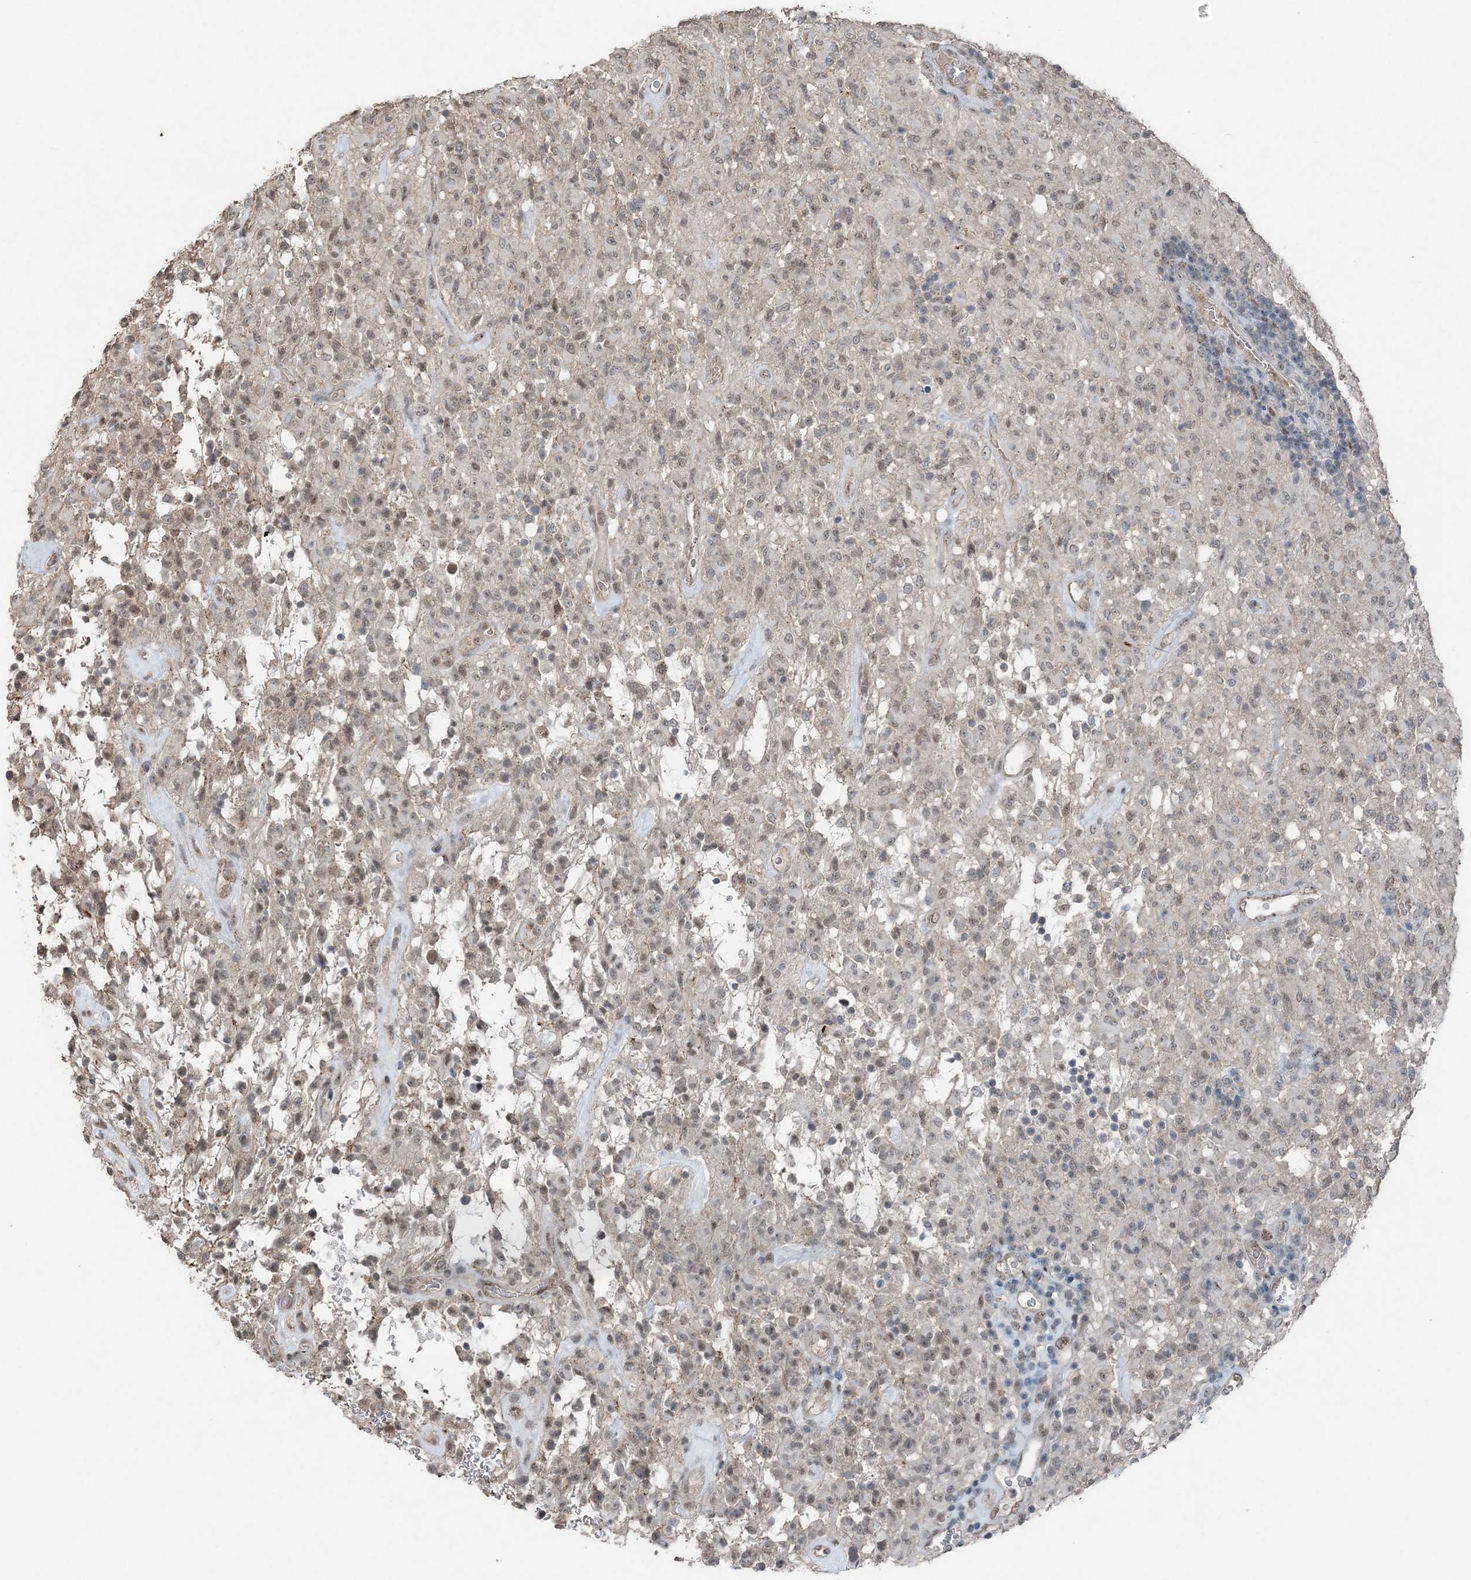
{"staining": {"intensity": "negative", "quantity": "none", "location": "none"}, "tissue": "glioma", "cell_type": "Tumor cells", "image_type": "cancer", "snomed": [{"axis": "morphology", "description": "Glioma, malignant, High grade"}, {"axis": "topography", "description": "Brain"}], "caption": "This is a micrograph of immunohistochemistry staining of glioma, which shows no staining in tumor cells.", "gene": "VSIG2", "patient": {"sex": "female", "age": 57}}